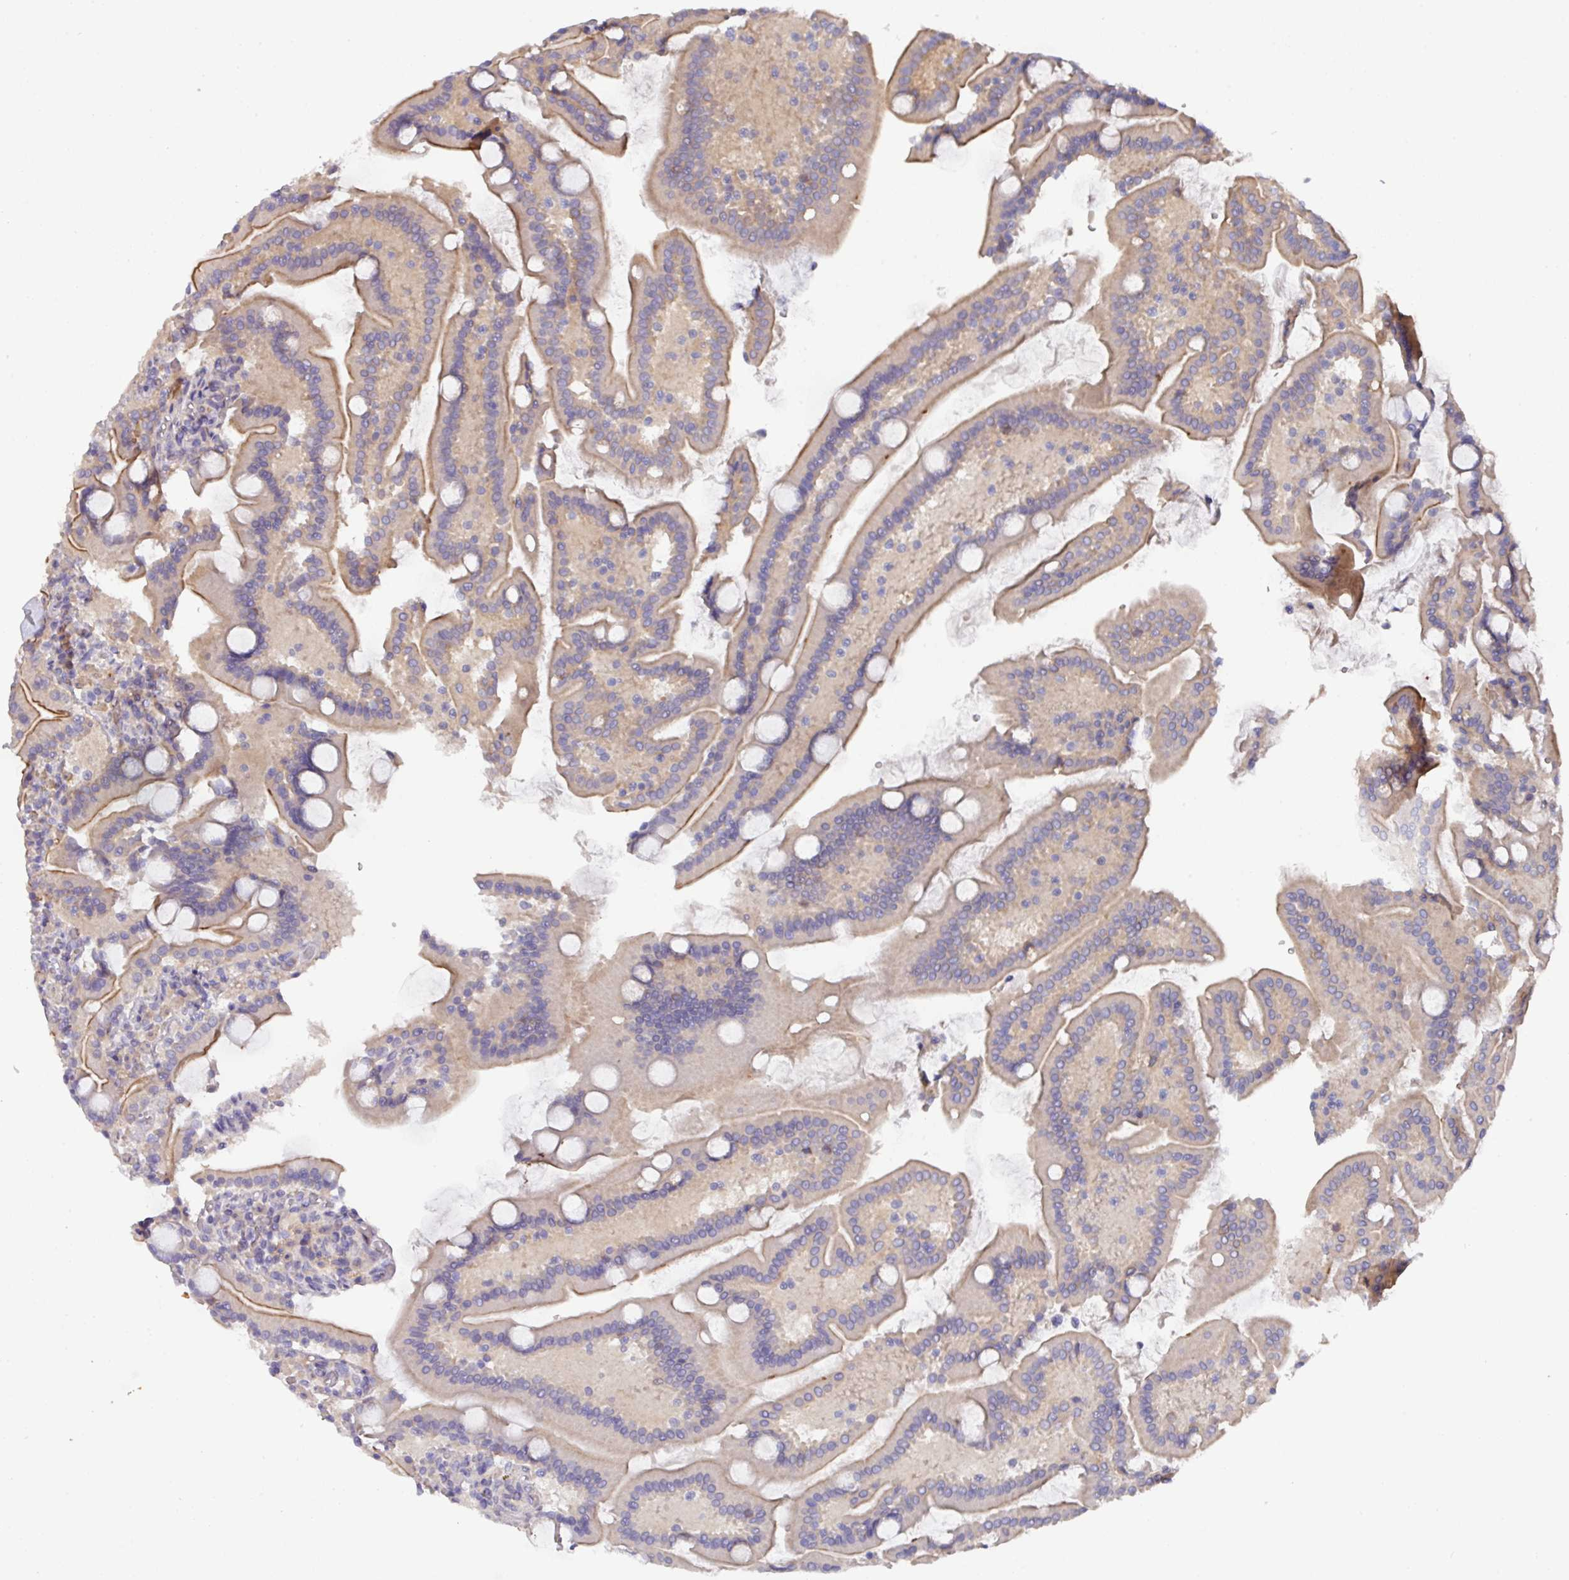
{"staining": {"intensity": "moderate", "quantity": "25%-75%", "location": "cytoplasmic/membranous"}, "tissue": "duodenum", "cell_type": "Glandular cells", "image_type": "normal", "snomed": [{"axis": "morphology", "description": "Normal tissue, NOS"}, {"axis": "topography", "description": "Duodenum"}], "caption": "An image of duodenum stained for a protein exhibits moderate cytoplasmic/membranous brown staining in glandular cells.", "gene": "PRR5", "patient": {"sex": "male", "age": 55}}